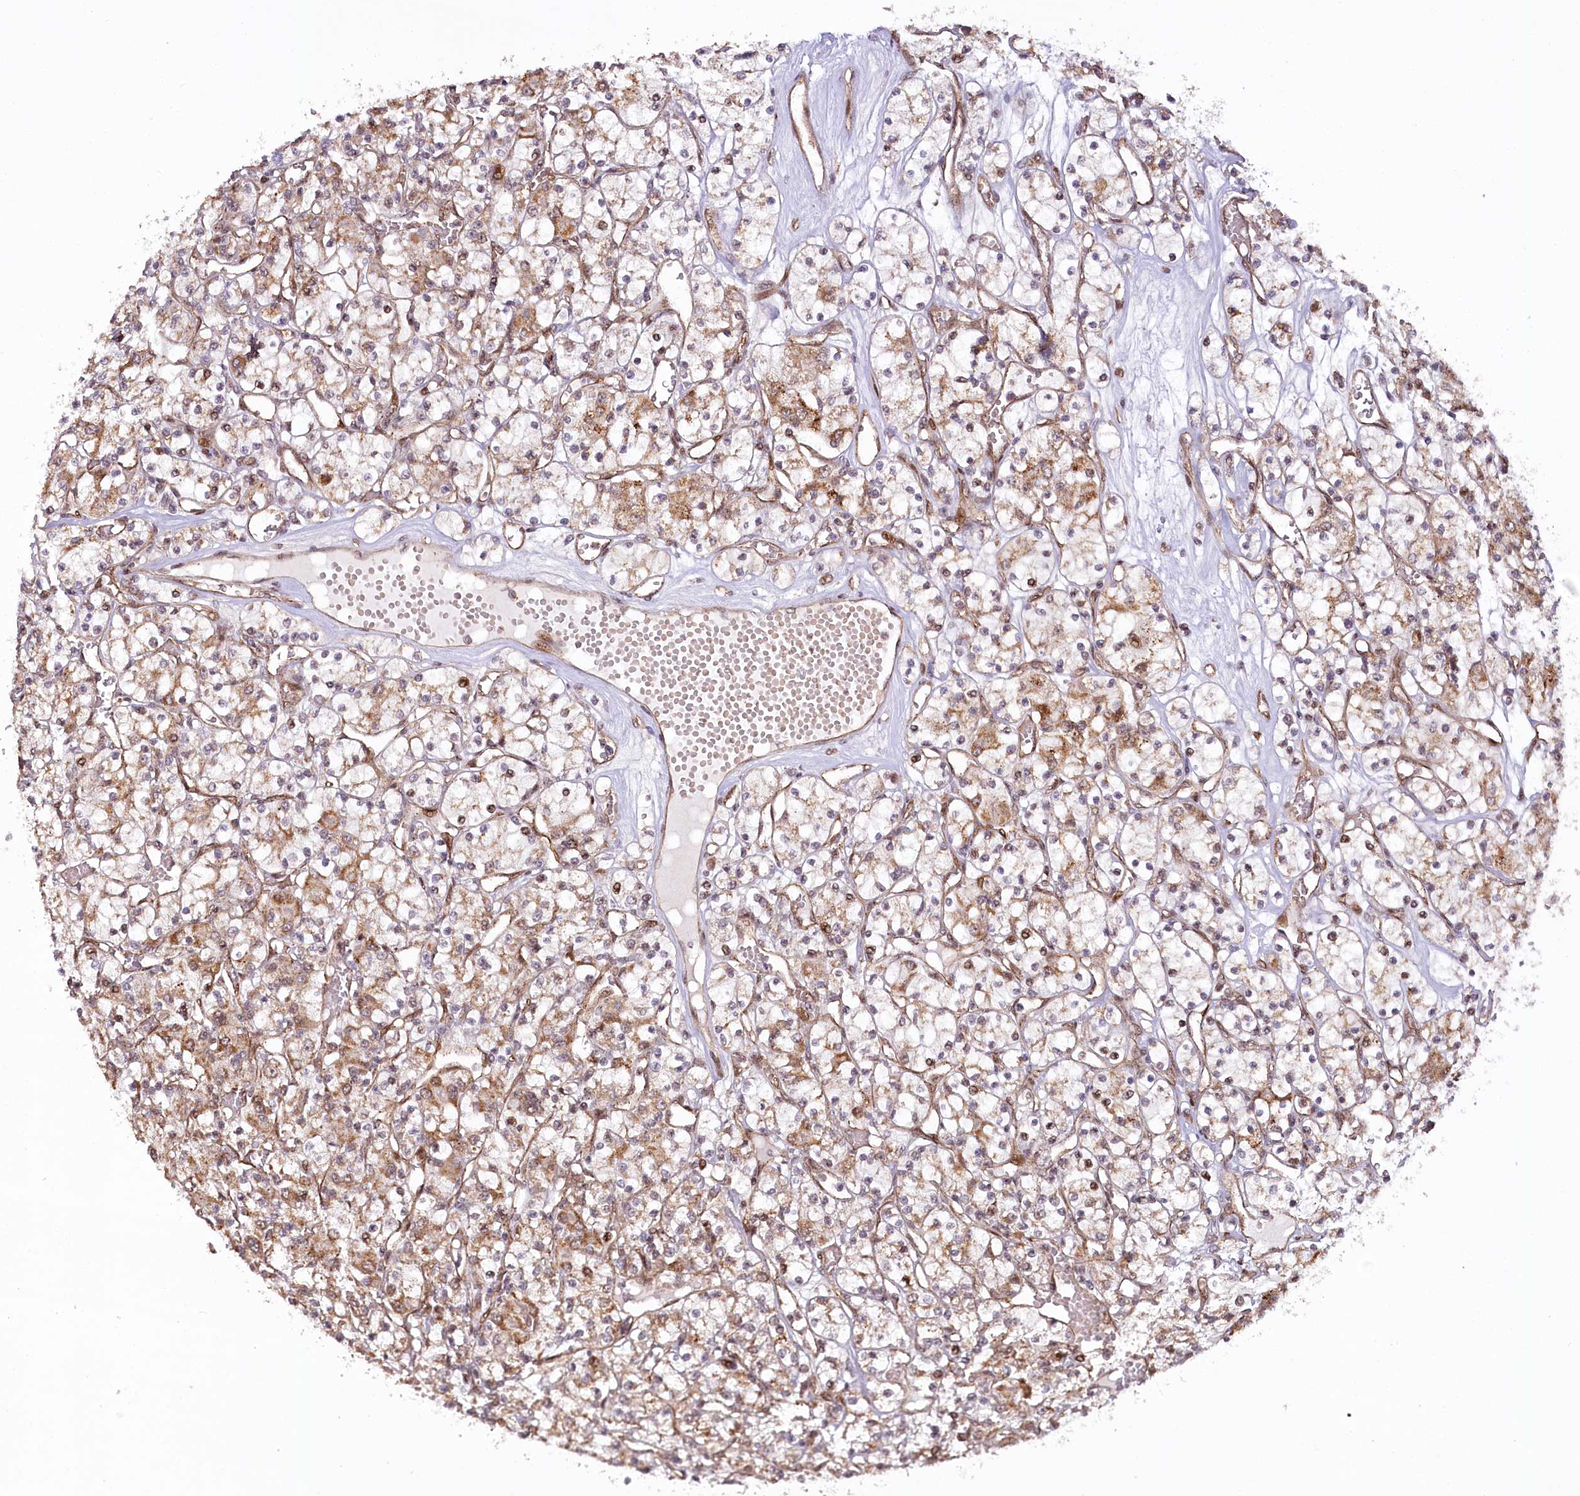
{"staining": {"intensity": "moderate", "quantity": ">75%", "location": "cytoplasmic/membranous"}, "tissue": "renal cancer", "cell_type": "Tumor cells", "image_type": "cancer", "snomed": [{"axis": "morphology", "description": "Adenocarcinoma, NOS"}, {"axis": "topography", "description": "Kidney"}], "caption": "Immunohistochemical staining of human renal cancer shows moderate cytoplasmic/membranous protein positivity in approximately >75% of tumor cells. (brown staining indicates protein expression, while blue staining denotes nuclei).", "gene": "COPG1", "patient": {"sex": "female", "age": 59}}